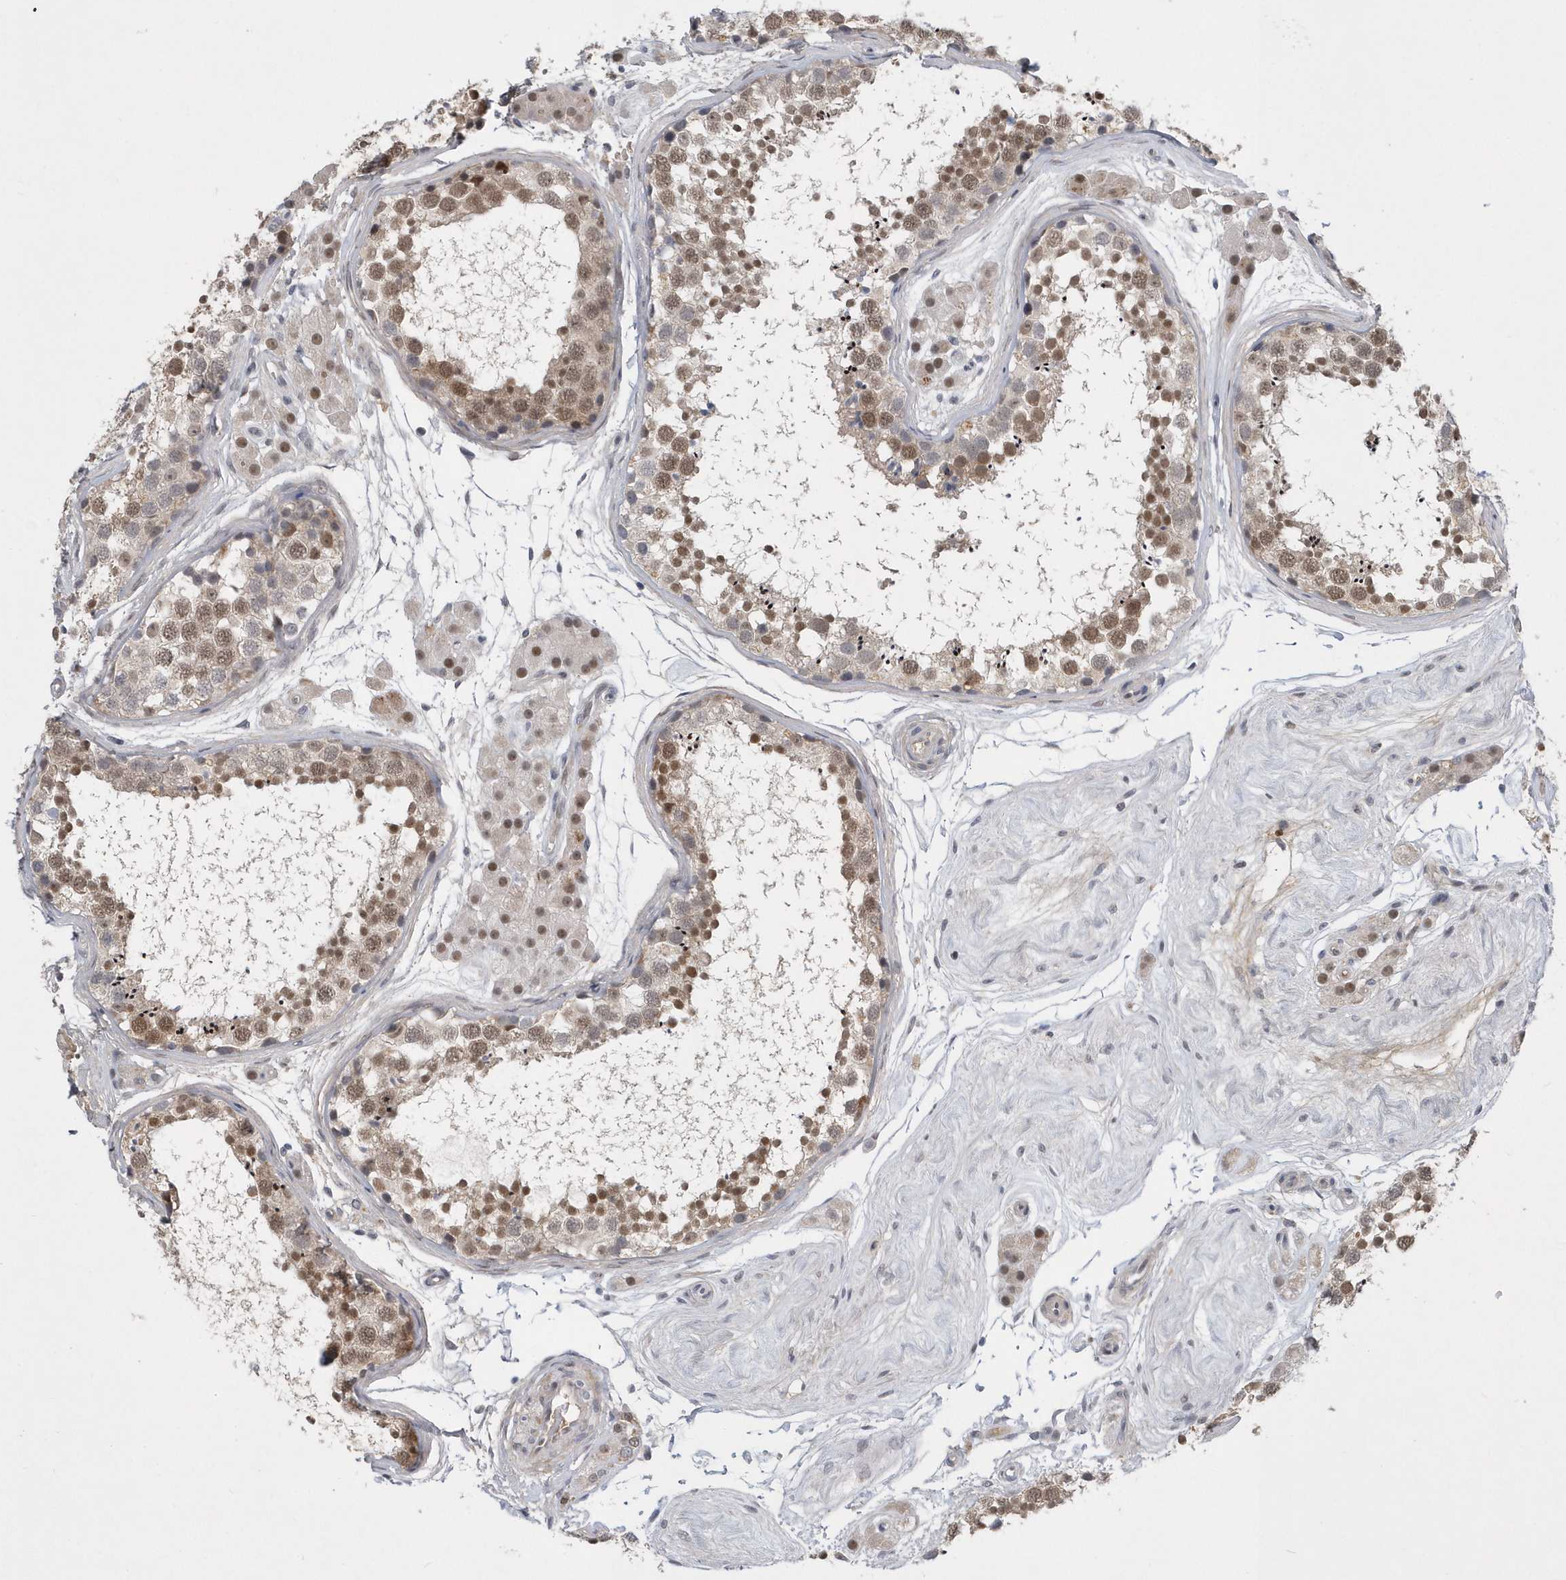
{"staining": {"intensity": "moderate", "quantity": ">75%", "location": "nuclear"}, "tissue": "testis", "cell_type": "Cells in seminiferous ducts", "image_type": "normal", "snomed": [{"axis": "morphology", "description": "Normal tissue, NOS"}, {"axis": "topography", "description": "Testis"}], "caption": "Immunohistochemistry photomicrograph of normal human testis stained for a protein (brown), which shows medium levels of moderate nuclear staining in about >75% of cells in seminiferous ducts.", "gene": "FAM217A", "patient": {"sex": "male", "age": 56}}